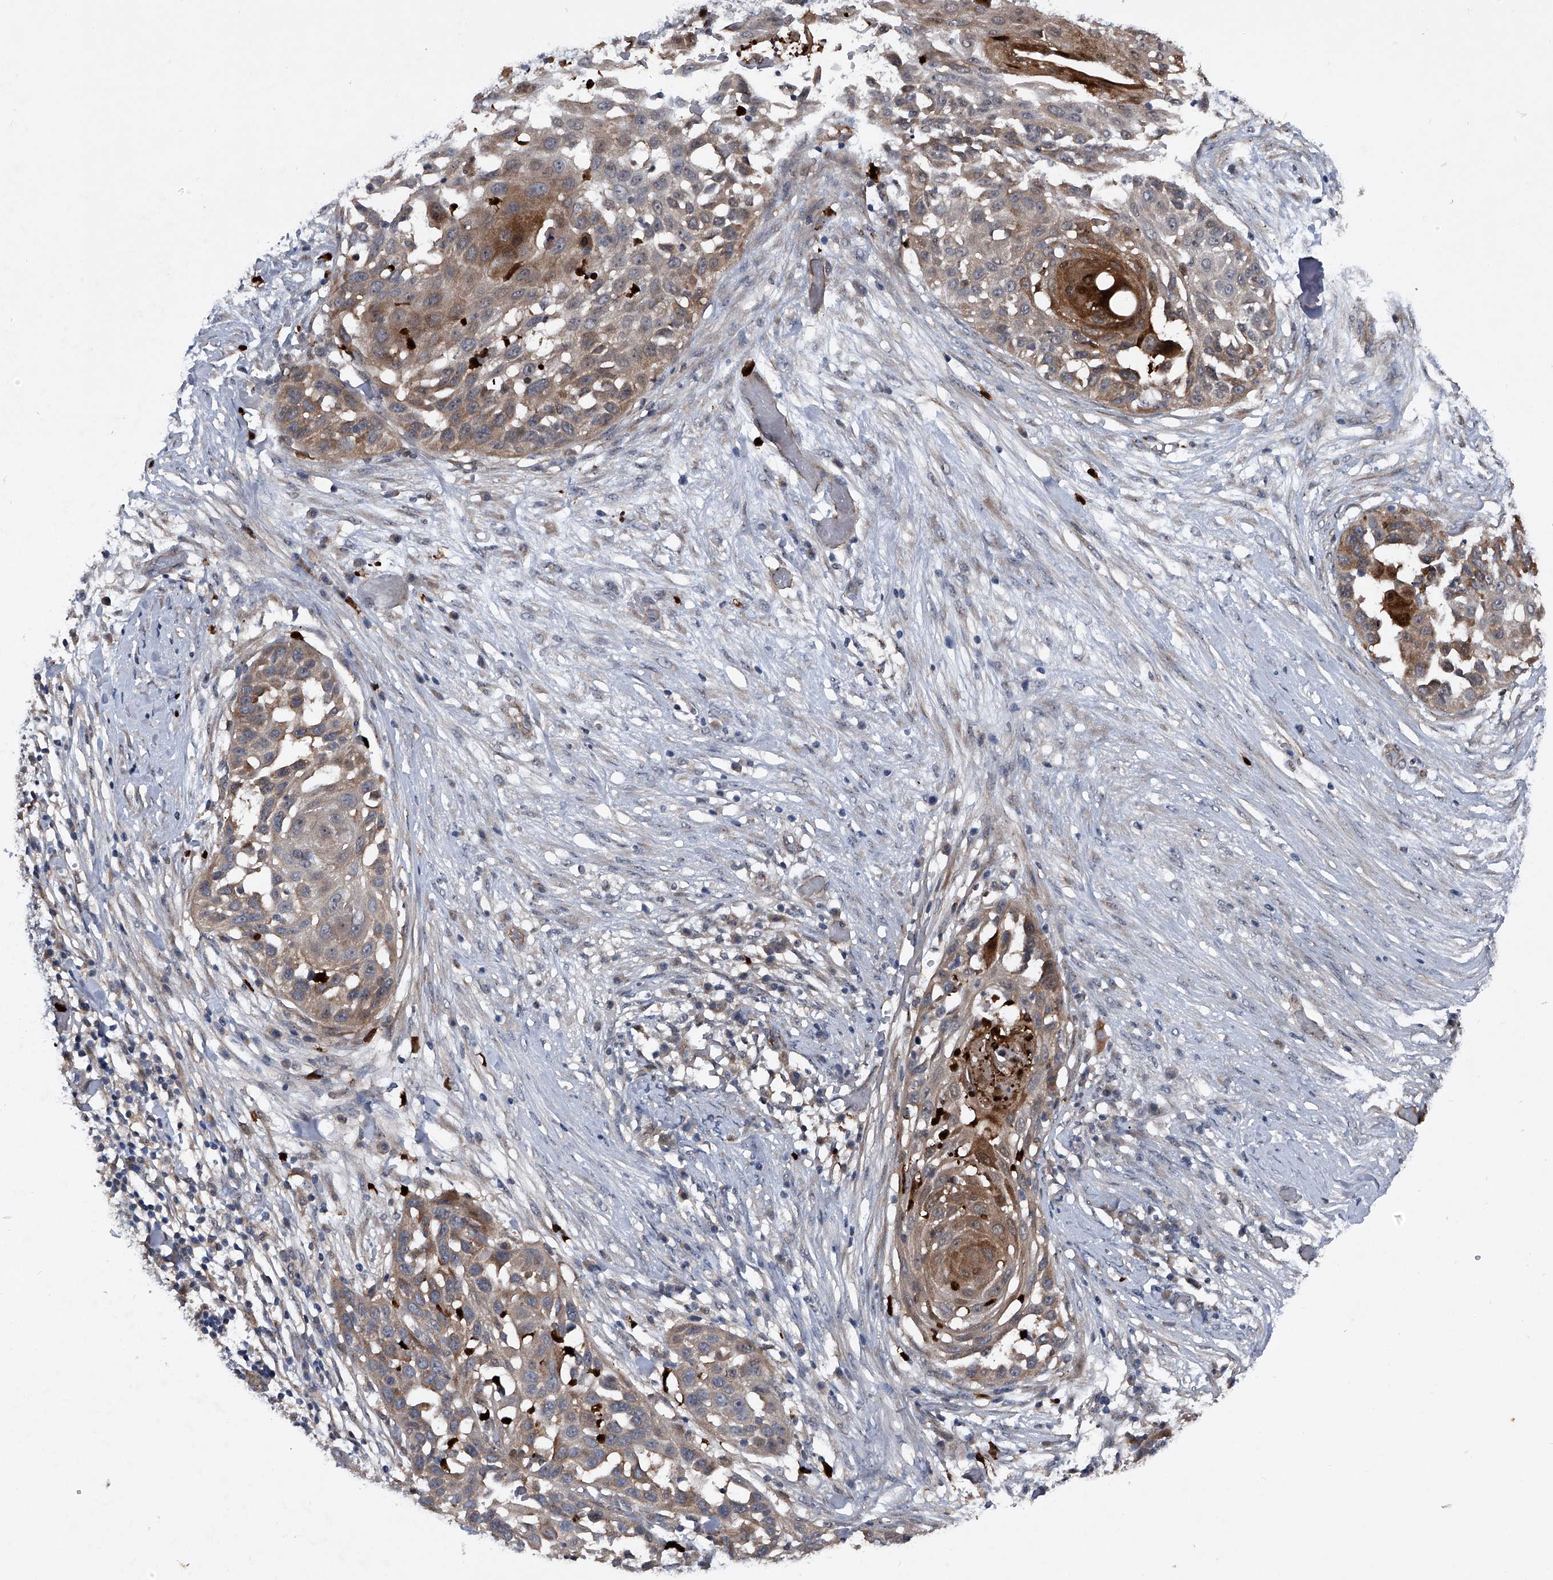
{"staining": {"intensity": "moderate", "quantity": ">75%", "location": "cytoplasmic/membranous"}, "tissue": "skin cancer", "cell_type": "Tumor cells", "image_type": "cancer", "snomed": [{"axis": "morphology", "description": "Squamous cell carcinoma, NOS"}, {"axis": "topography", "description": "Skin"}], "caption": "Human squamous cell carcinoma (skin) stained for a protein (brown) demonstrates moderate cytoplasmic/membranous positive positivity in about >75% of tumor cells.", "gene": "MAPKAP1", "patient": {"sex": "female", "age": 44}}